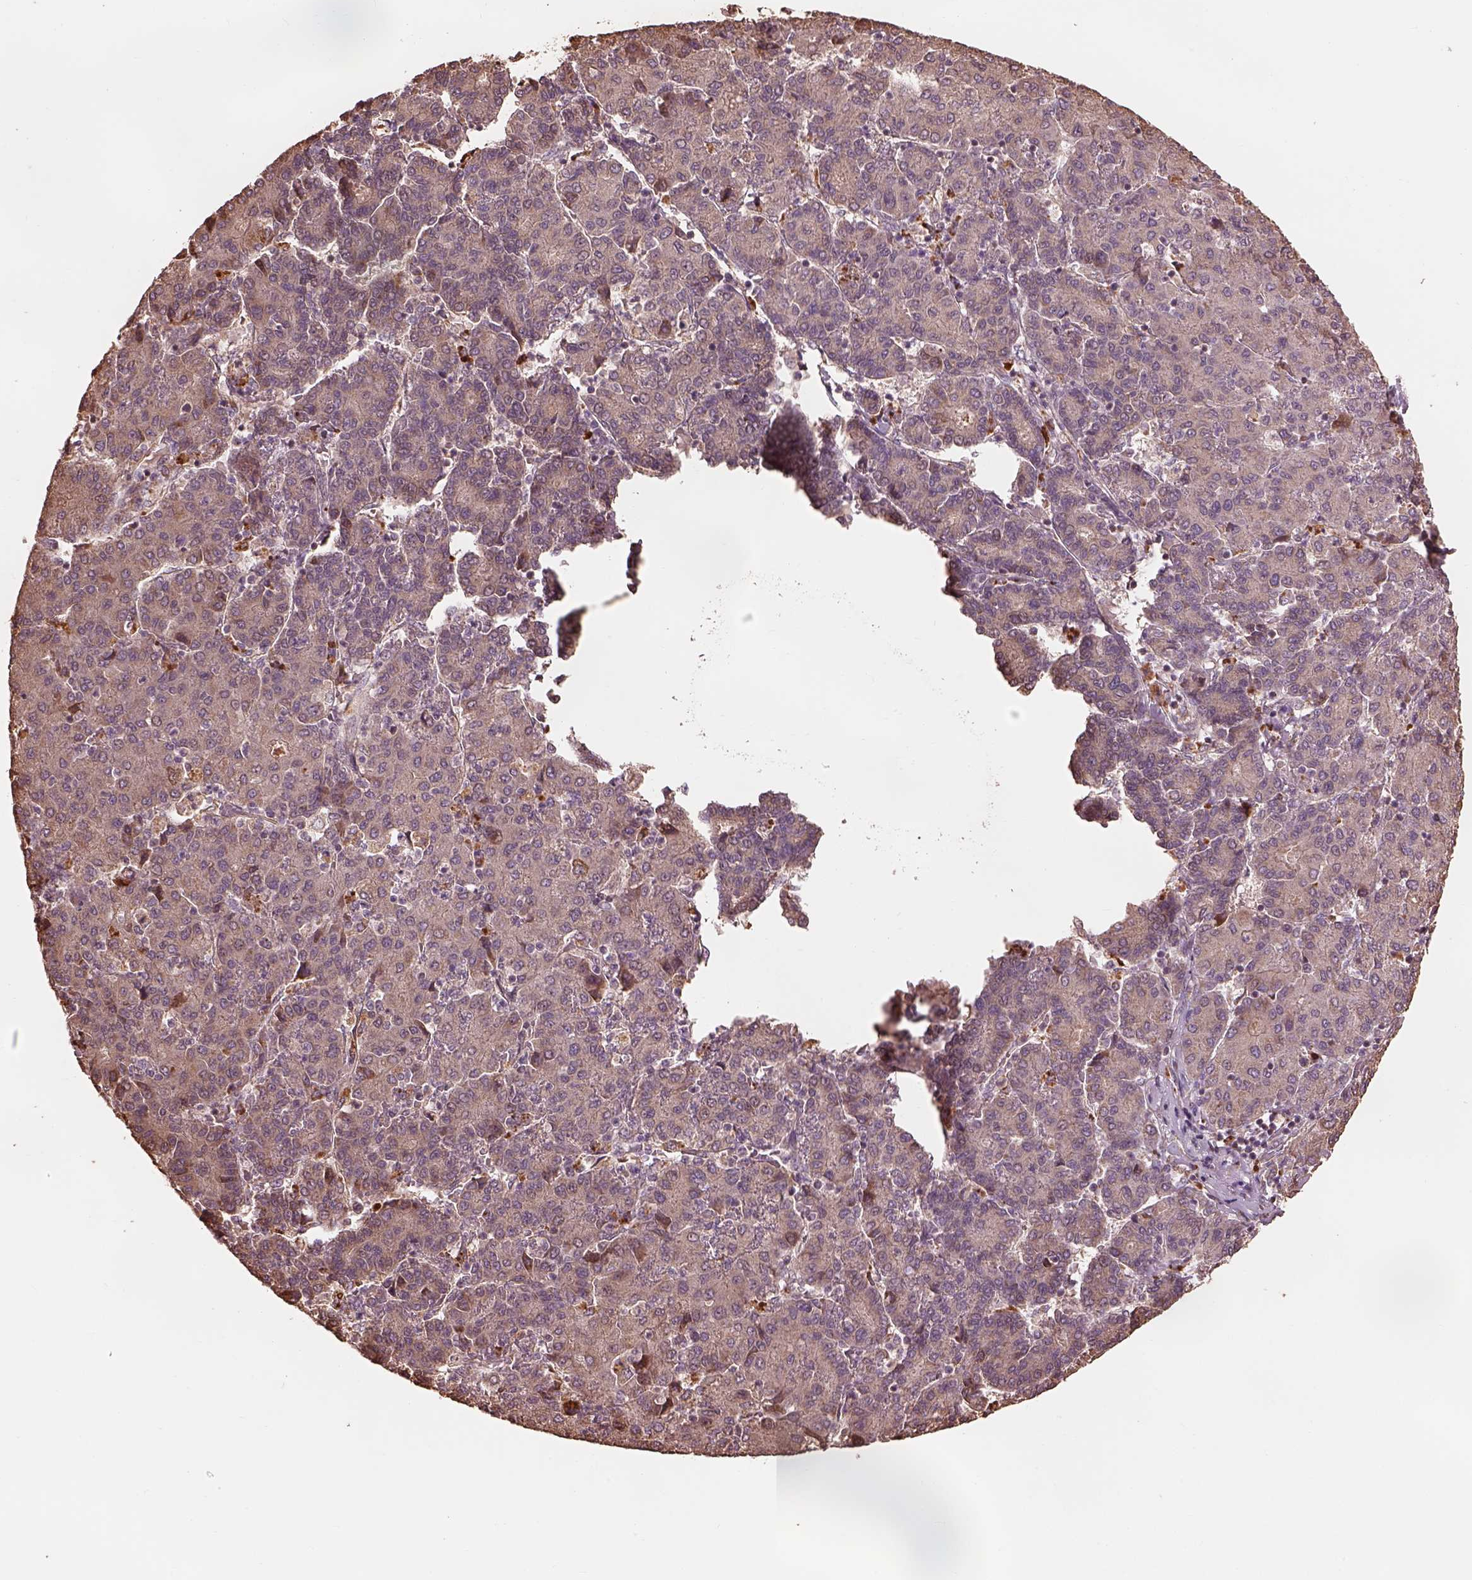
{"staining": {"intensity": "weak", "quantity": "25%-75%", "location": "cytoplasmic/membranous"}, "tissue": "liver cancer", "cell_type": "Tumor cells", "image_type": "cancer", "snomed": [{"axis": "morphology", "description": "Carcinoma, Hepatocellular, NOS"}, {"axis": "topography", "description": "Liver"}], "caption": "Human liver cancer (hepatocellular carcinoma) stained with a brown dye displays weak cytoplasmic/membranous positive staining in approximately 25%-75% of tumor cells.", "gene": "METTL4", "patient": {"sex": "male", "age": 65}}